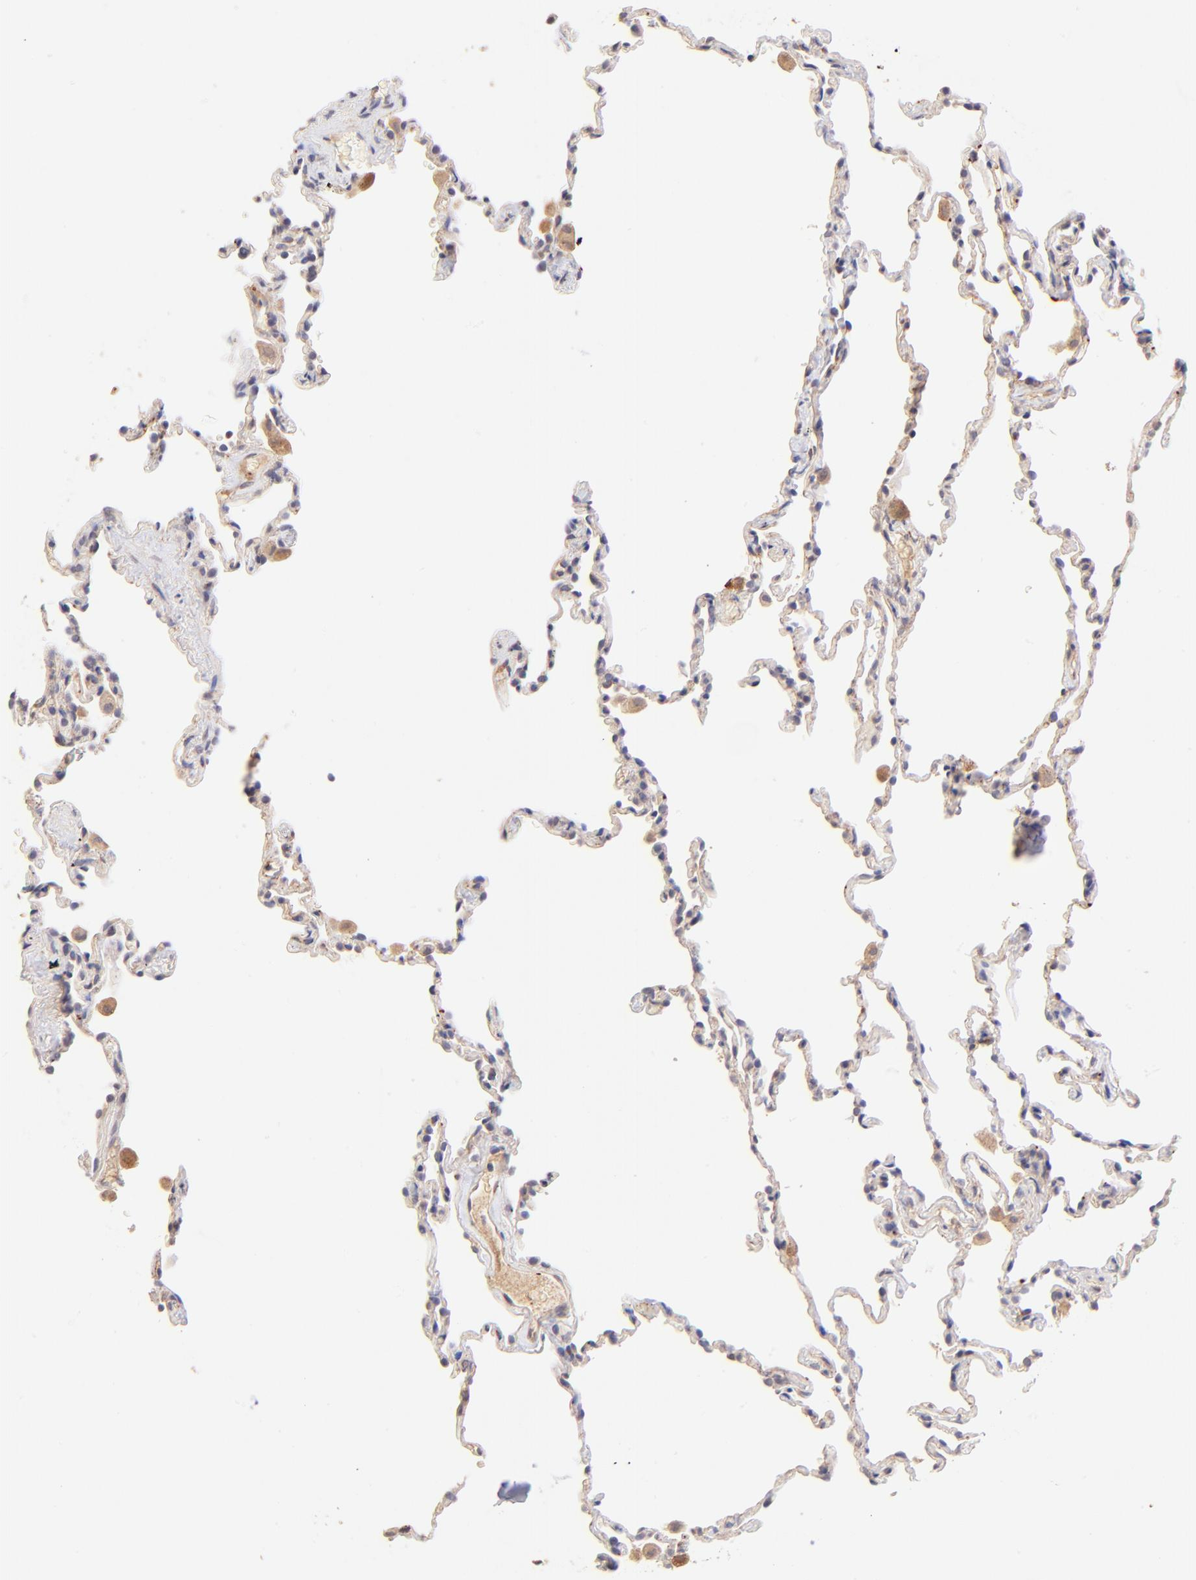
{"staining": {"intensity": "weak", "quantity": "25%-75%", "location": "cytoplasmic/membranous"}, "tissue": "lung", "cell_type": "Alveolar cells", "image_type": "normal", "snomed": [{"axis": "morphology", "description": "Normal tissue, NOS"}, {"axis": "morphology", "description": "Soft tissue tumor metastatic"}, {"axis": "topography", "description": "Lung"}], "caption": "Weak cytoplasmic/membranous protein staining is present in about 25%-75% of alveolar cells in lung. The protein is shown in brown color, while the nuclei are stained blue.", "gene": "SPARC", "patient": {"sex": "male", "age": 59}}